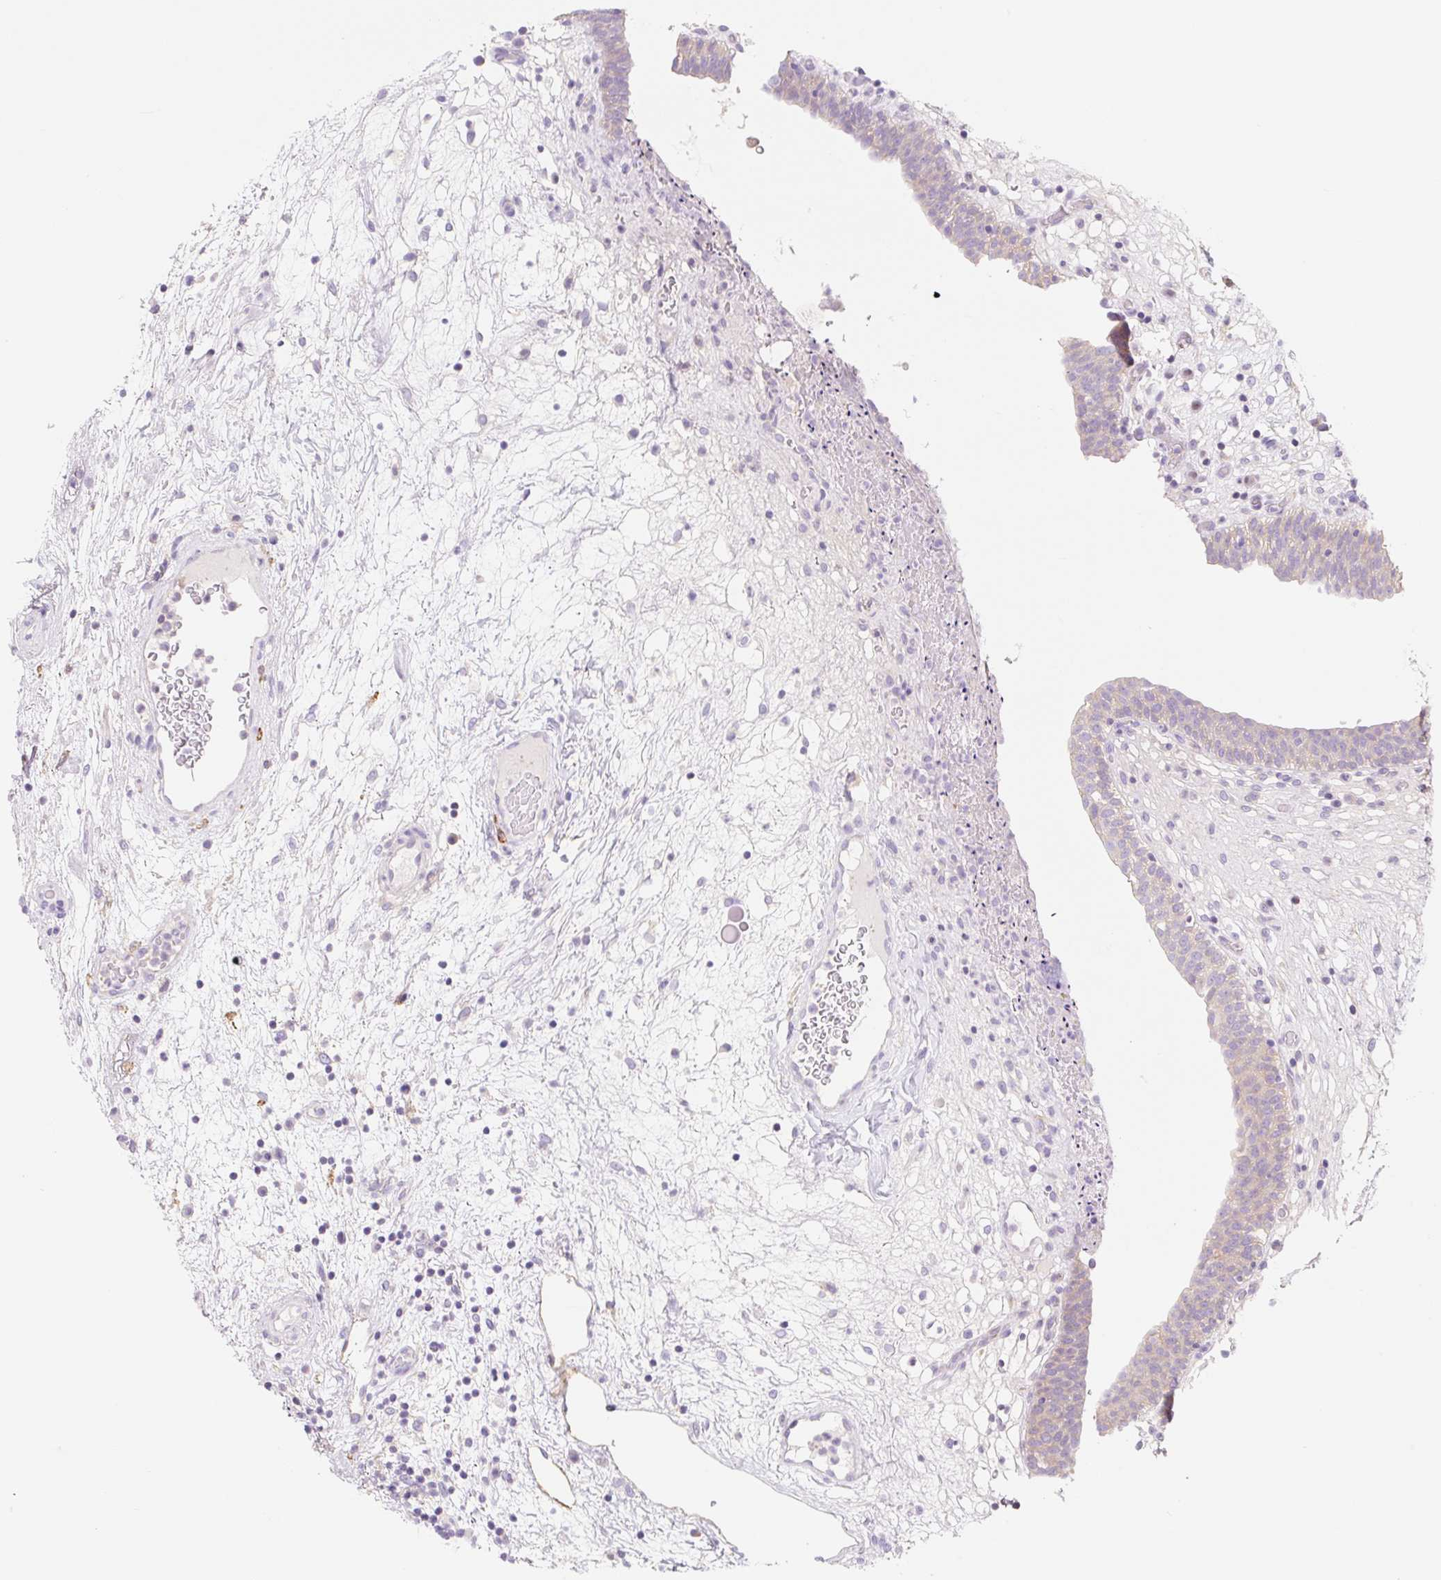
{"staining": {"intensity": "weak", "quantity": "<25%", "location": "cytoplasmic/membranous"}, "tissue": "urinary bladder", "cell_type": "Urothelial cells", "image_type": "normal", "snomed": [{"axis": "morphology", "description": "Normal tissue, NOS"}, {"axis": "topography", "description": "Urinary bladder"}], "caption": "This photomicrograph is of normal urinary bladder stained with immunohistochemistry (IHC) to label a protein in brown with the nuclei are counter-stained blue. There is no staining in urothelial cells.", "gene": "LYVE1", "patient": {"sex": "male", "age": 71}}